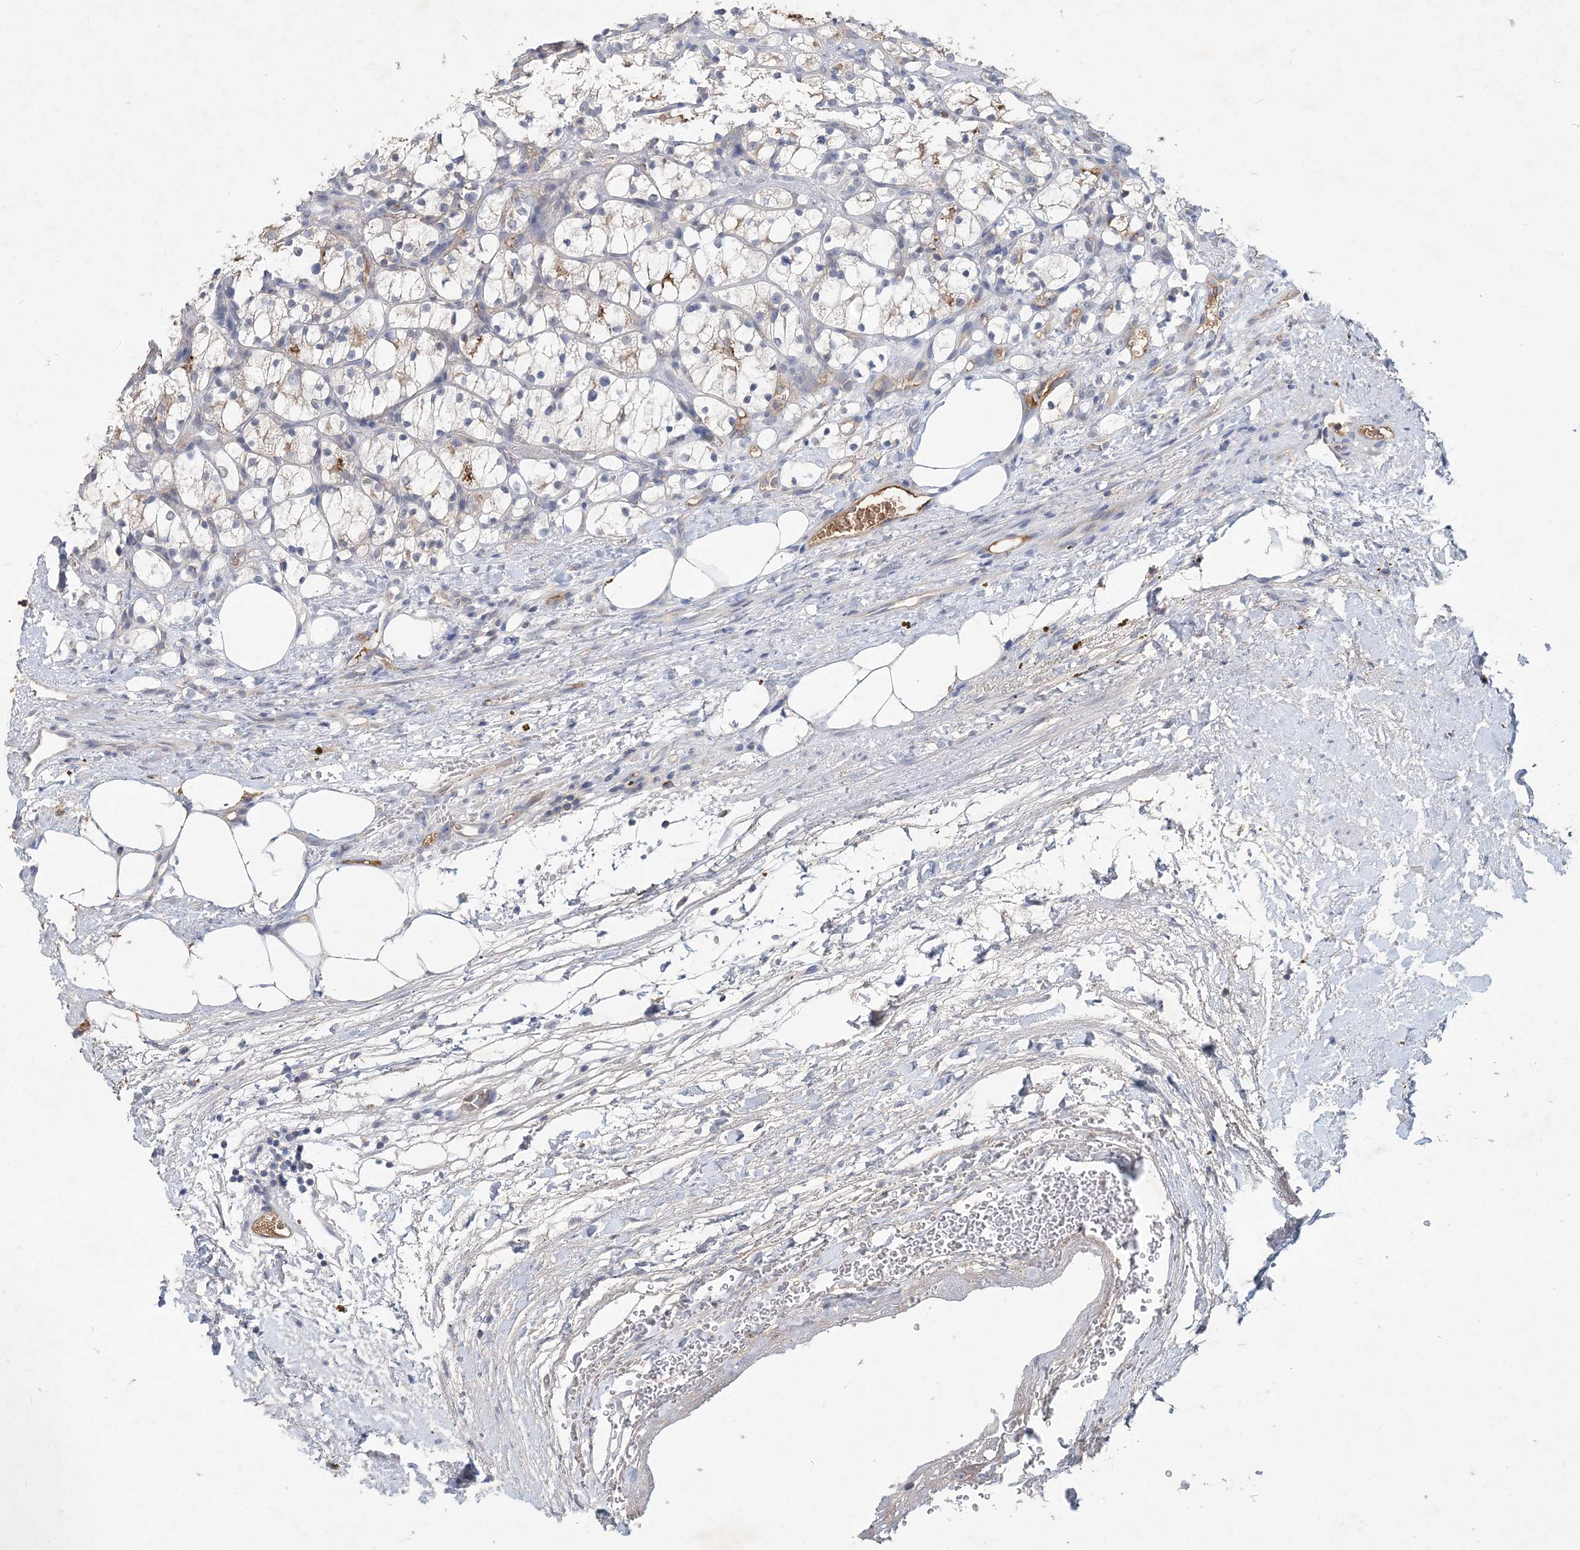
{"staining": {"intensity": "negative", "quantity": "none", "location": "none"}, "tissue": "renal cancer", "cell_type": "Tumor cells", "image_type": "cancer", "snomed": [{"axis": "morphology", "description": "Adenocarcinoma, NOS"}, {"axis": "topography", "description": "Kidney"}], "caption": "High magnification brightfield microscopy of renal adenocarcinoma stained with DAB (brown) and counterstained with hematoxylin (blue): tumor cells show no significant staining.", "gene": "RNF25", "patient": {"sex": "female", "age": 69}}